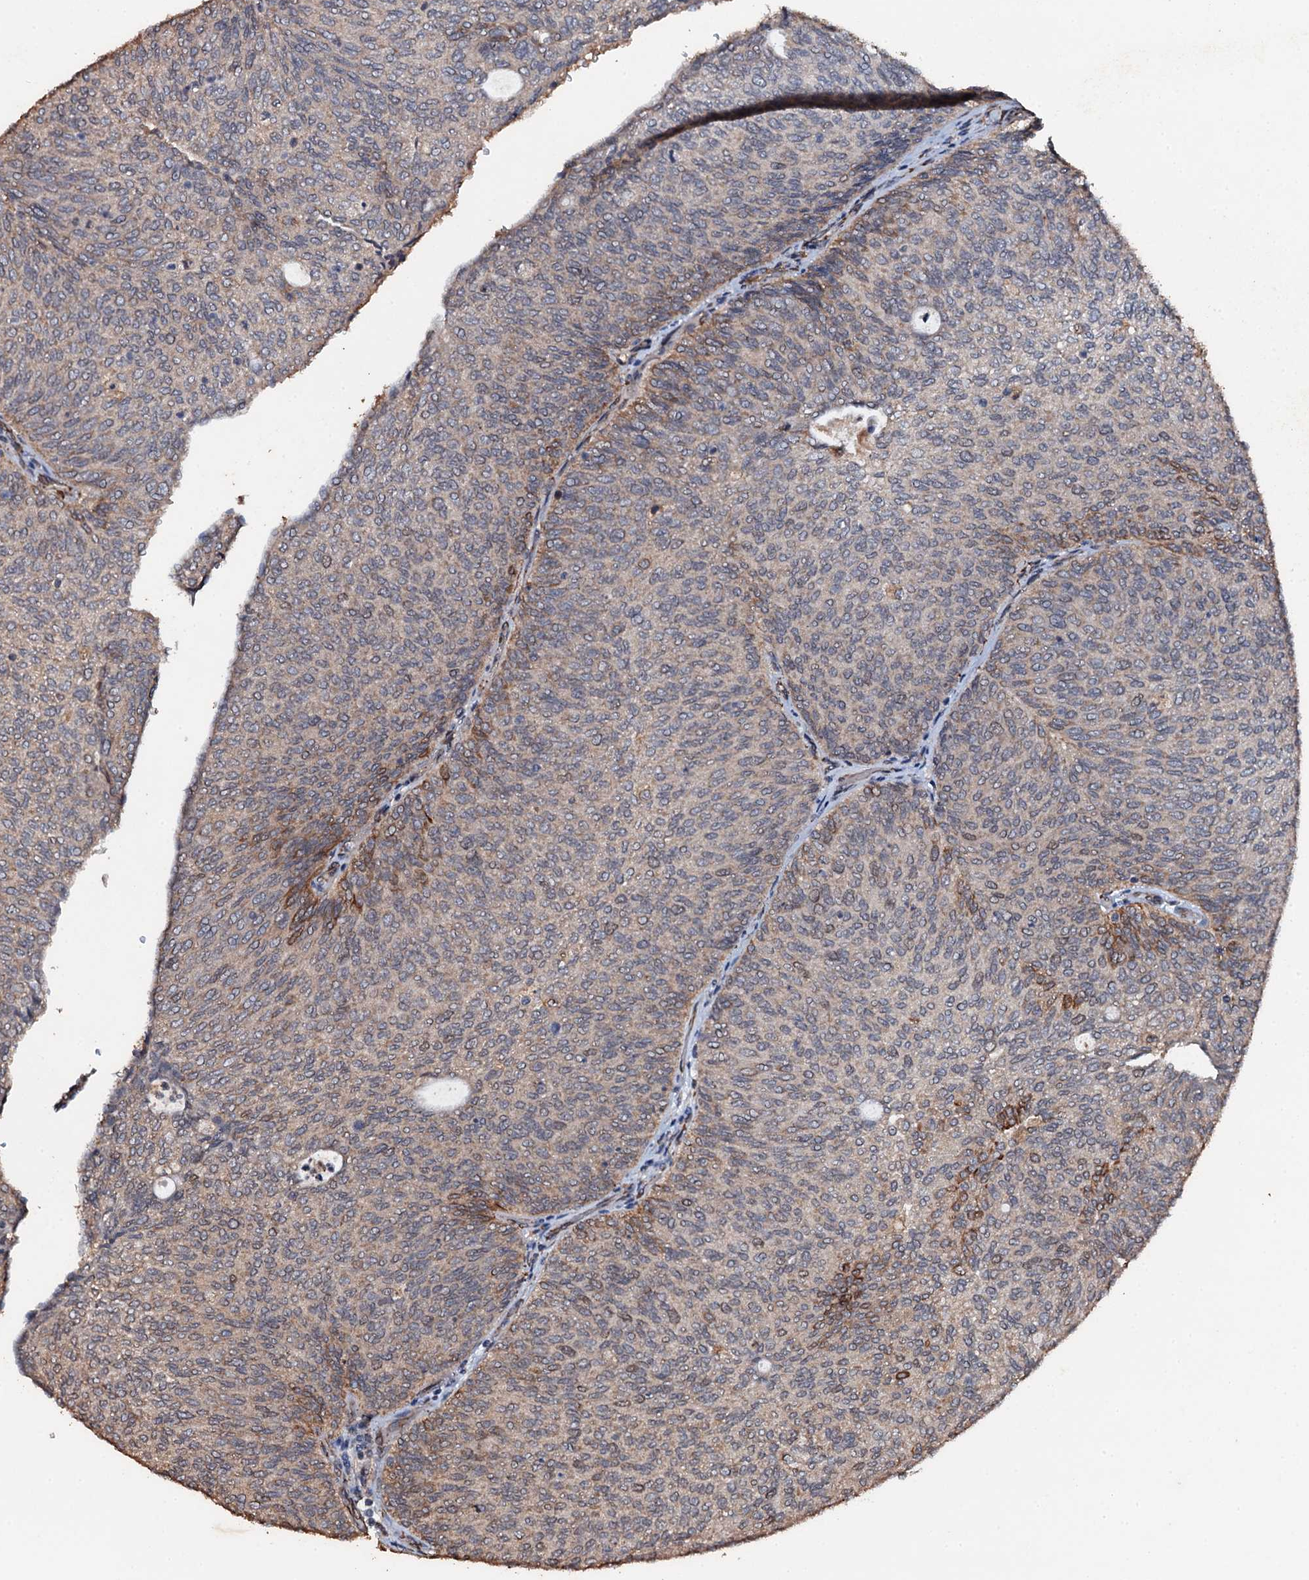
{"staining": {"intensity": "negative", "quantity": "none", "location": "none"}, "tissue": "urothelial cancer", "cell_type": "Tumor cells", "image_type": "cancer", "snomed": [{"axis": "morphology", "description": "Urothelial carcinoma, Low grade"}, {"axis": "topography", "description": "Urinary bladder"}], "caption": "This is an immunohistochemistry (IHC) image of urothelial cancer. There is no positivity in tumor cells.", "gene": "ADAMTS10", "patient": {"sex": "female", "age": 79}}